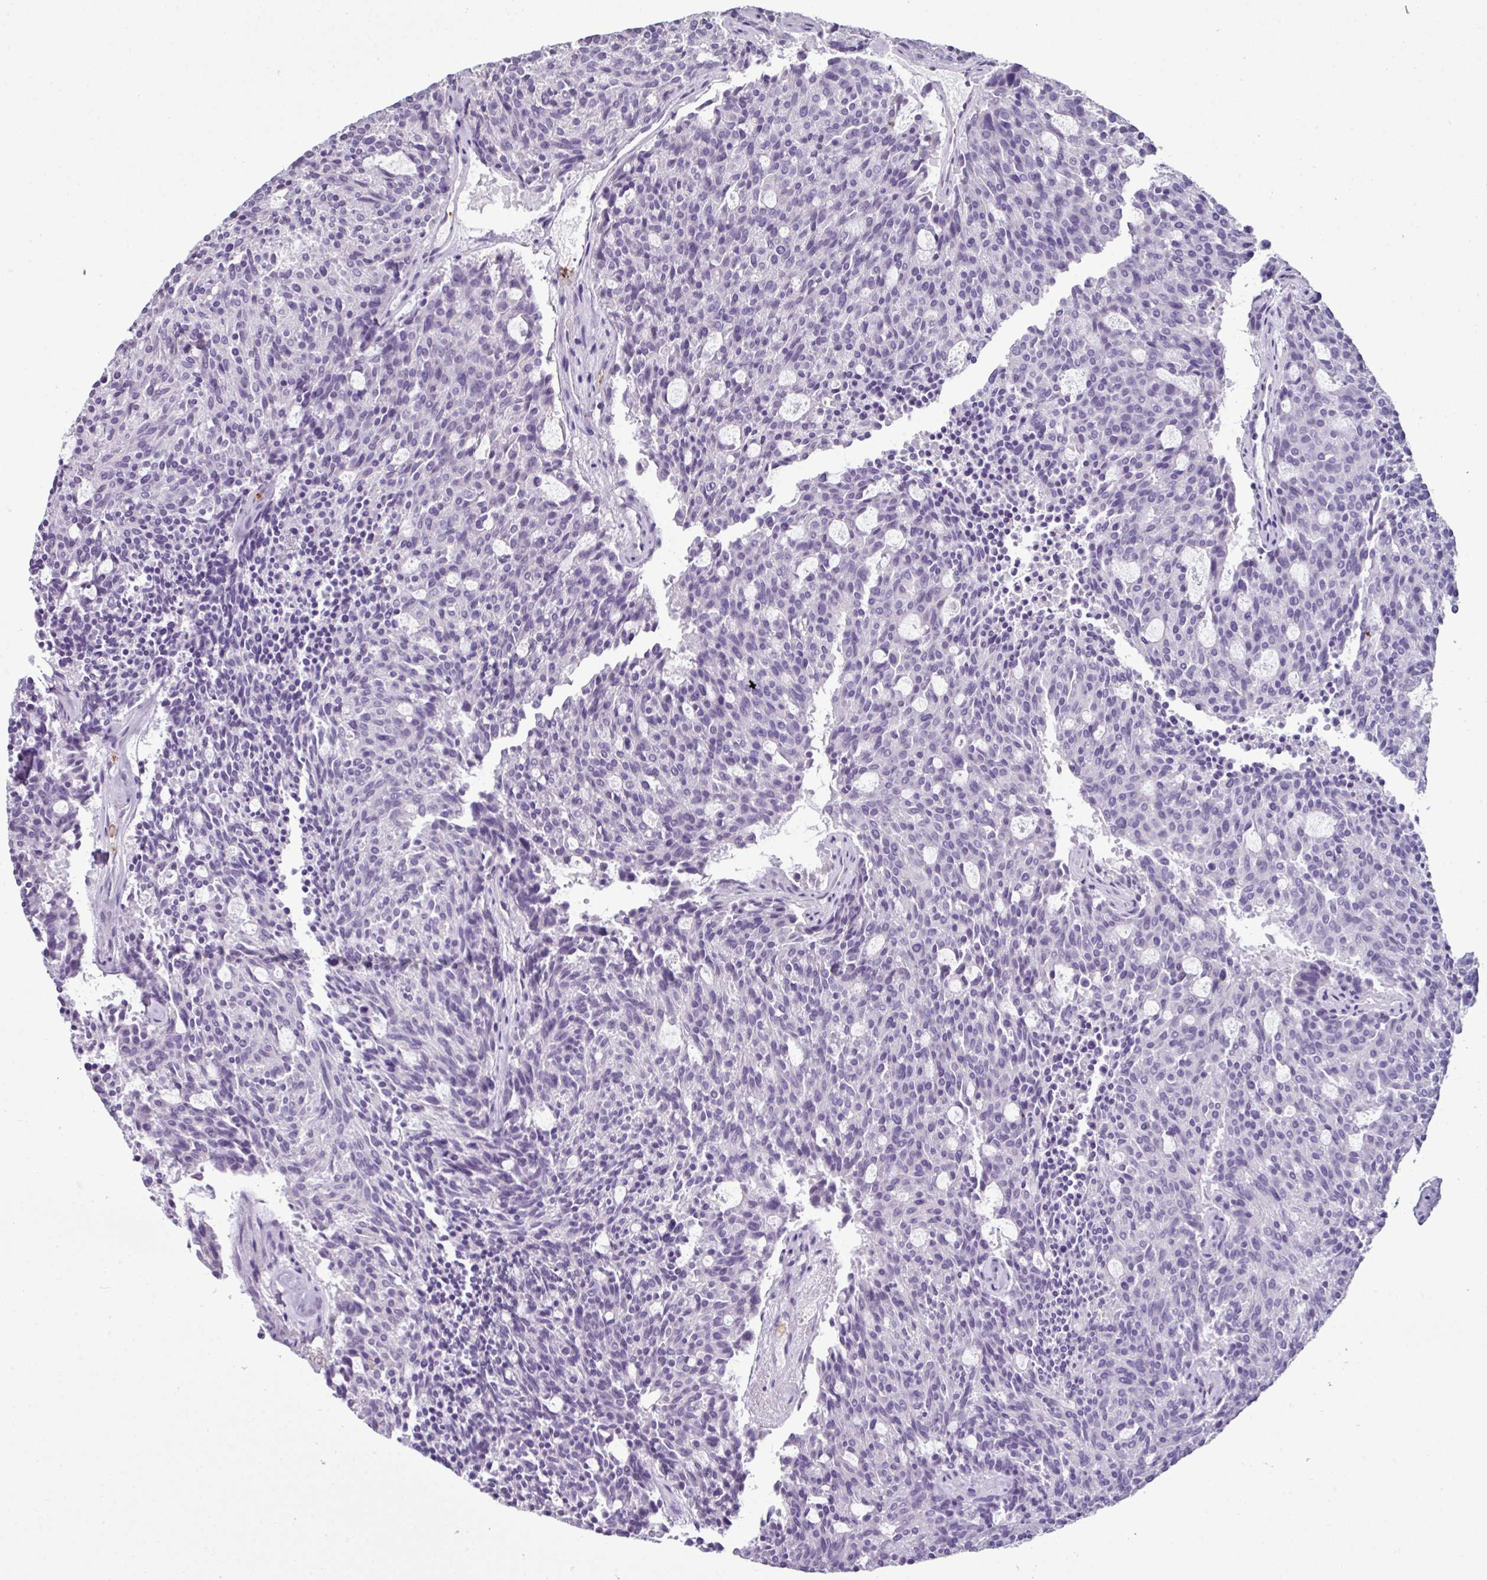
{"staining": {"intensity": "negative", "quantity": "none", "location": "none"}, "tissue": "carcinoid", "cell_type": "Tumor cells", "image_type": "cancer", "snomed": [{"axis": "morphology", "description": "Carcinoid, malignant, NOS"}, {"axis": "topography", "description": "Pancreas"}], "caption": "Immunohistochemistry image of carcinoid (malignant) stained for a protein (brown), which displays no staining in tumor cells. (DAB IHC with hematoxylin counter stain).", "gene": "CTSG", "patient": {"sex": "female", "age": 54}}